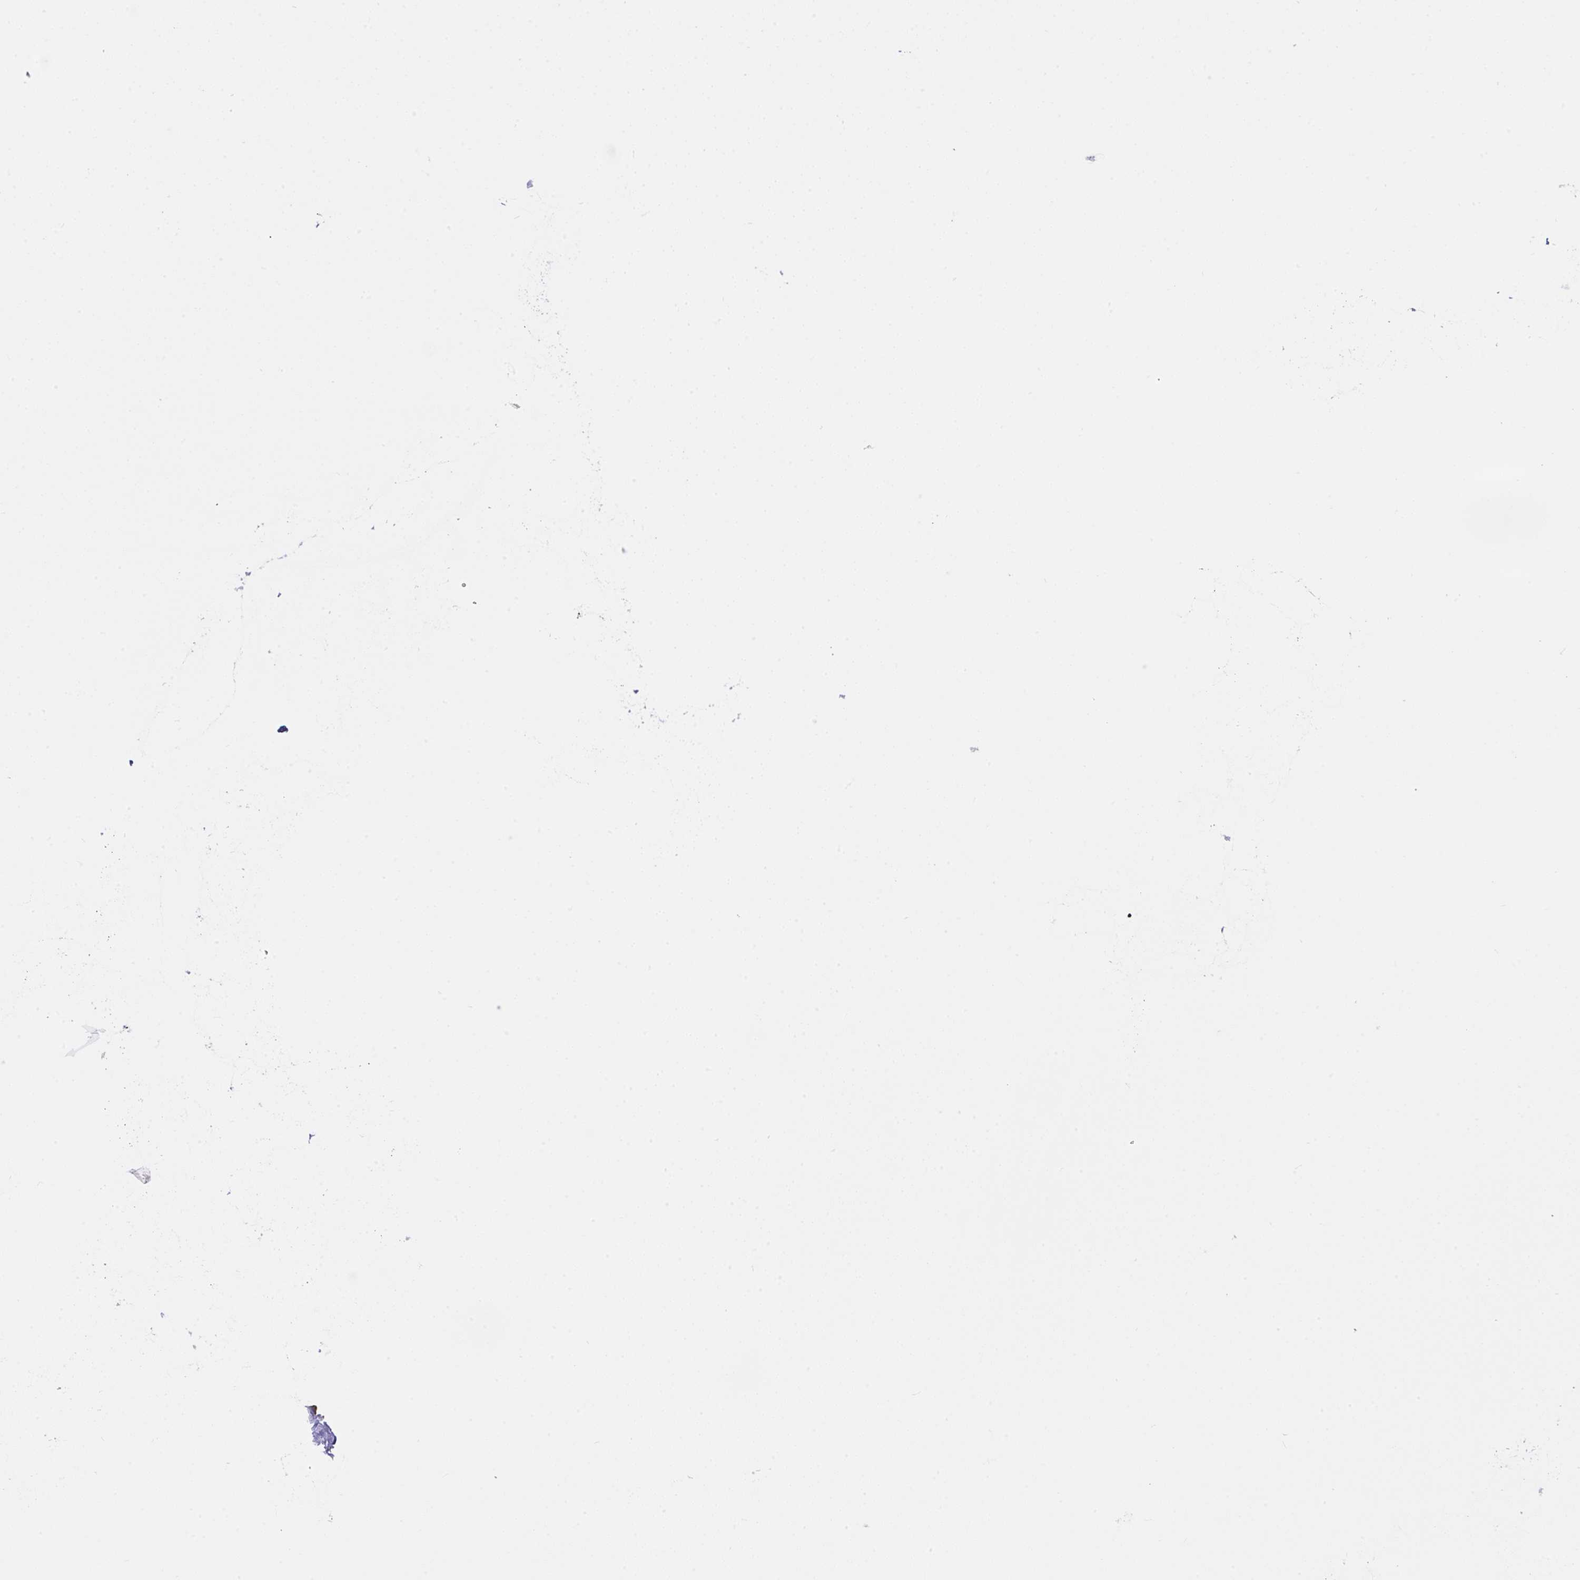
{"staining": {"intensity": "moderate", "quantity": ">75%", "location": "cytoplasmic/membranous"}, "tissue": "bronchus", "cell_type": "Respiratory epithelial cells", "image_type": "normal", "snomed": [{"axis": "morphology", "description": "Normal tissue, NOS"}, {"axis": "topography", "description": "Lymph node"}, {"axis": "topography", "description": "Cartilage tissue"}, {"axis": "topography", "description": "Bronchus"}], "caption": "Normal bronchus was stained to show a protein in brown. There is medium levels of moderate cytoplasmic/membranous positivity in approximately >75% of respiratory epithelial cells. Using DAB (brown) and hematoxylin (blue) stains, captured at high magnification using brightfield microscopy.", "gene": "GFPT2", "patient": {"sex": "female", "age": 70}}